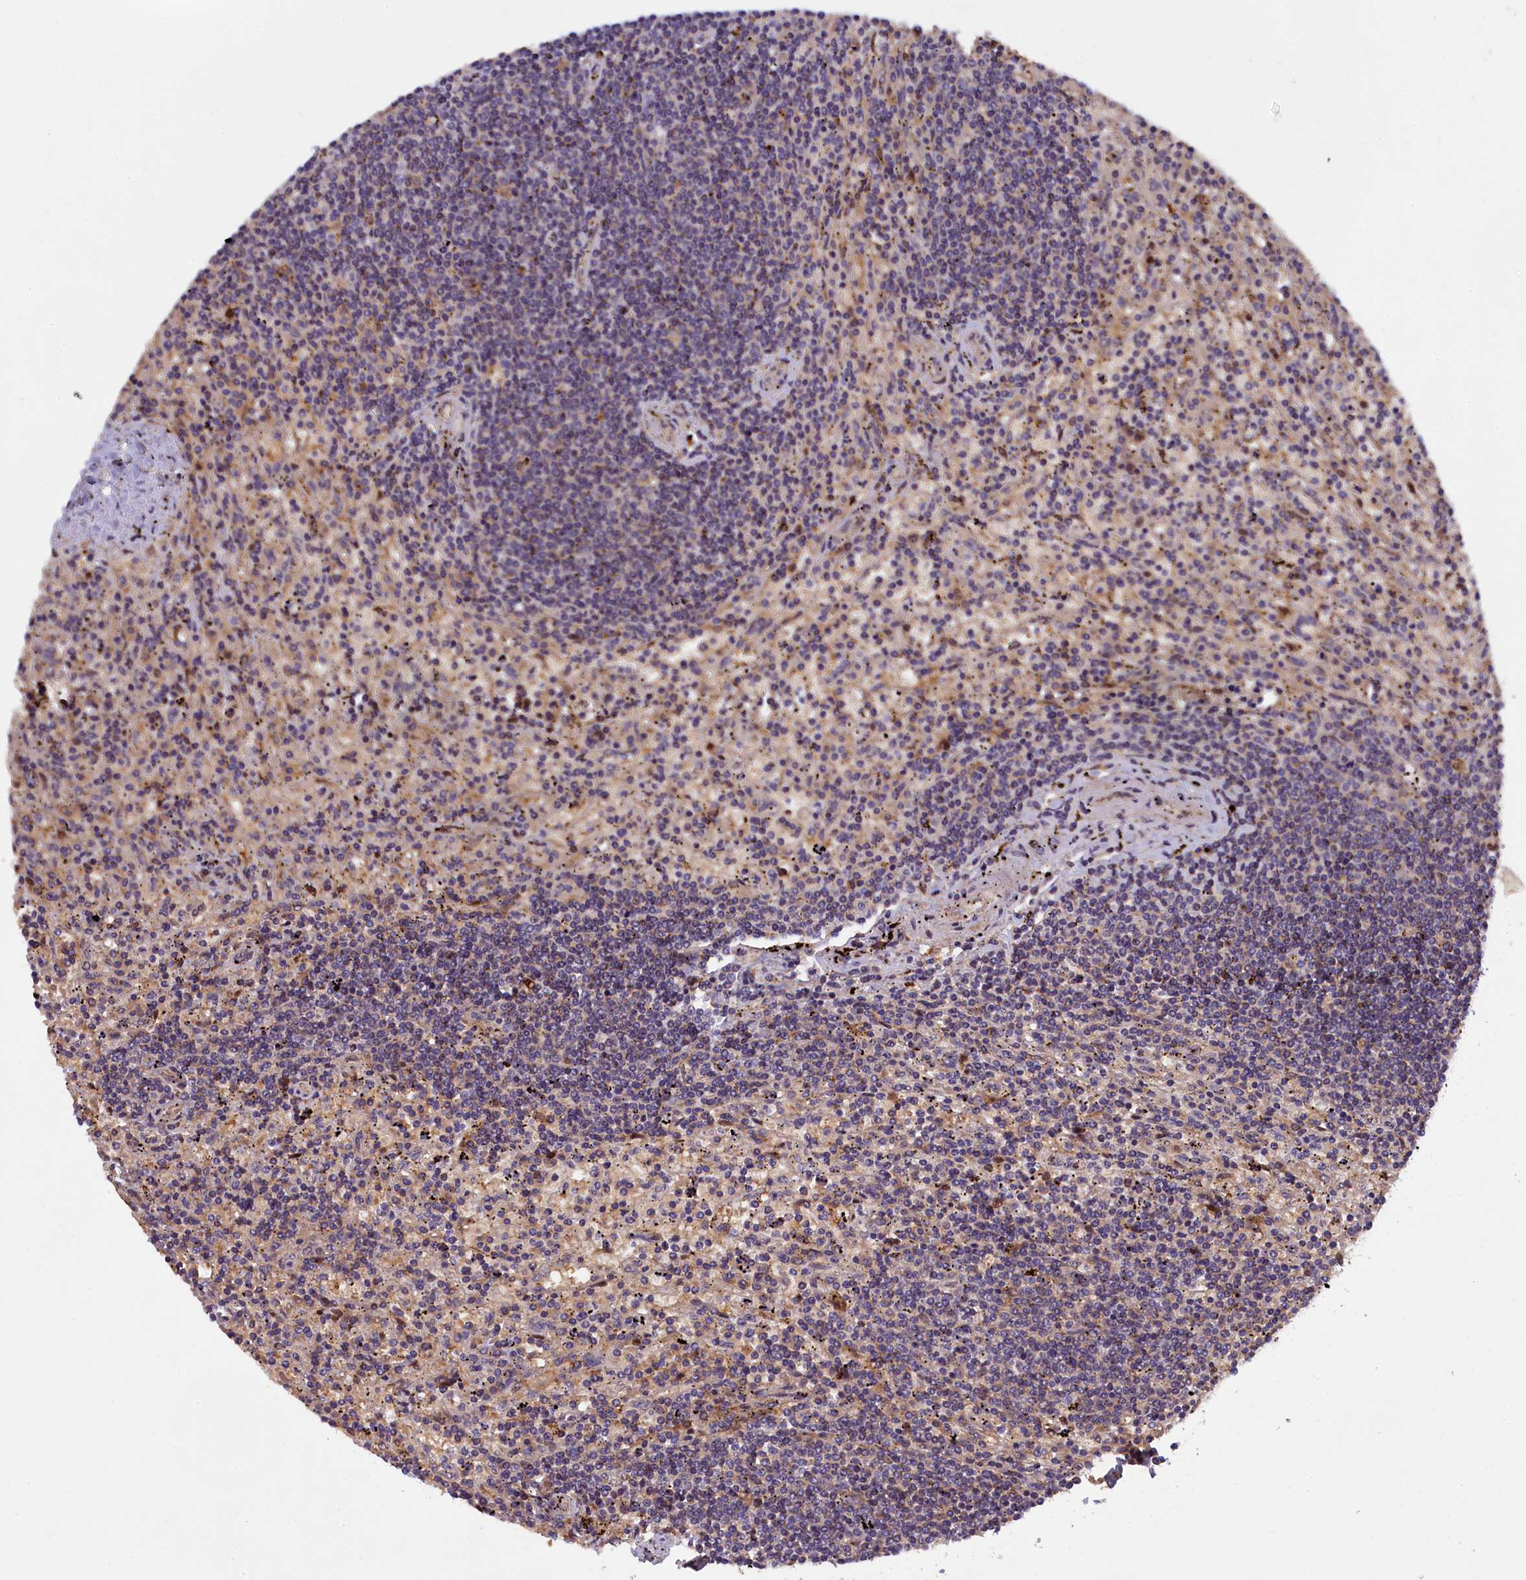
{"staining": {"intensity": "weak", "quantity": "<25%", "location": "cytoplasmic/membranous"}, "tissue": "lymphoma", "cell_type": "Tumor cells", "image_type": "cancer", "snomed": [{"axis": "morphology", "description": "Malignant lymphoma, non-Hodgkin's type, Low grade"}, {"axis": "topography", "description": "Spleen"}], "caption": "There is no significant expression in tumor cells of malignant lymphoma, non-Hodgkin's type (low-grade).", "gene": "NAIP", "patient": {"sex": "male", "age": 76}}